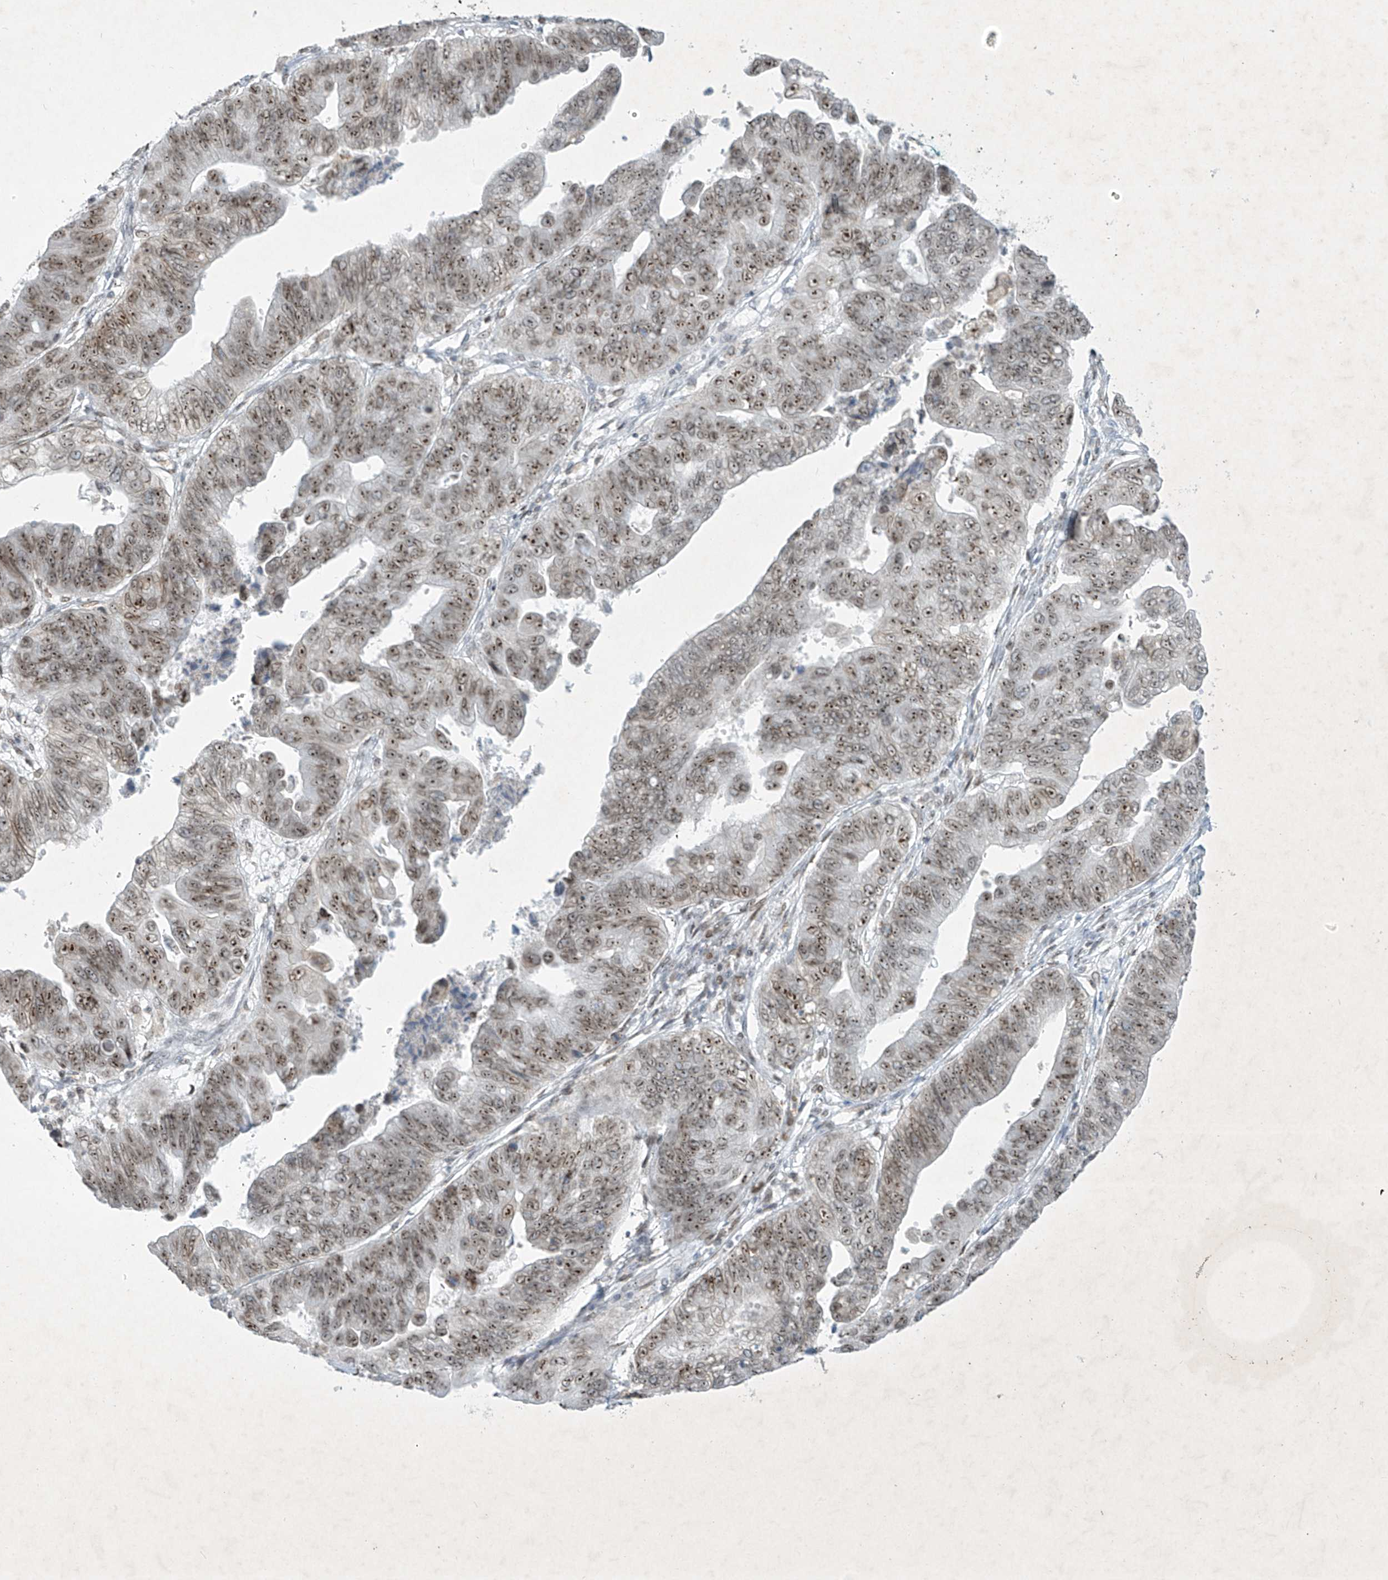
{"staining": {"intensity": "moderate", "quantity": ">75%", "location": "nuclear"}, "tissue": "stomach cancer", "cell_type": "Tumor cells", "image_type": "cancer", "snomed": [{"axis": "morphology", "description": "Adenocarcinoma, NOS"}, {"axis": "topography", "description": "Stomach"}], "caption": "There is medium levels of moderate nuclear expression in tumor cells of stomach adenocarcinoma, as demonstrated by immunohistochemical staining (brown color).", "gene": "SAMD15", "patient": {"sex": "male", "age": 59}}